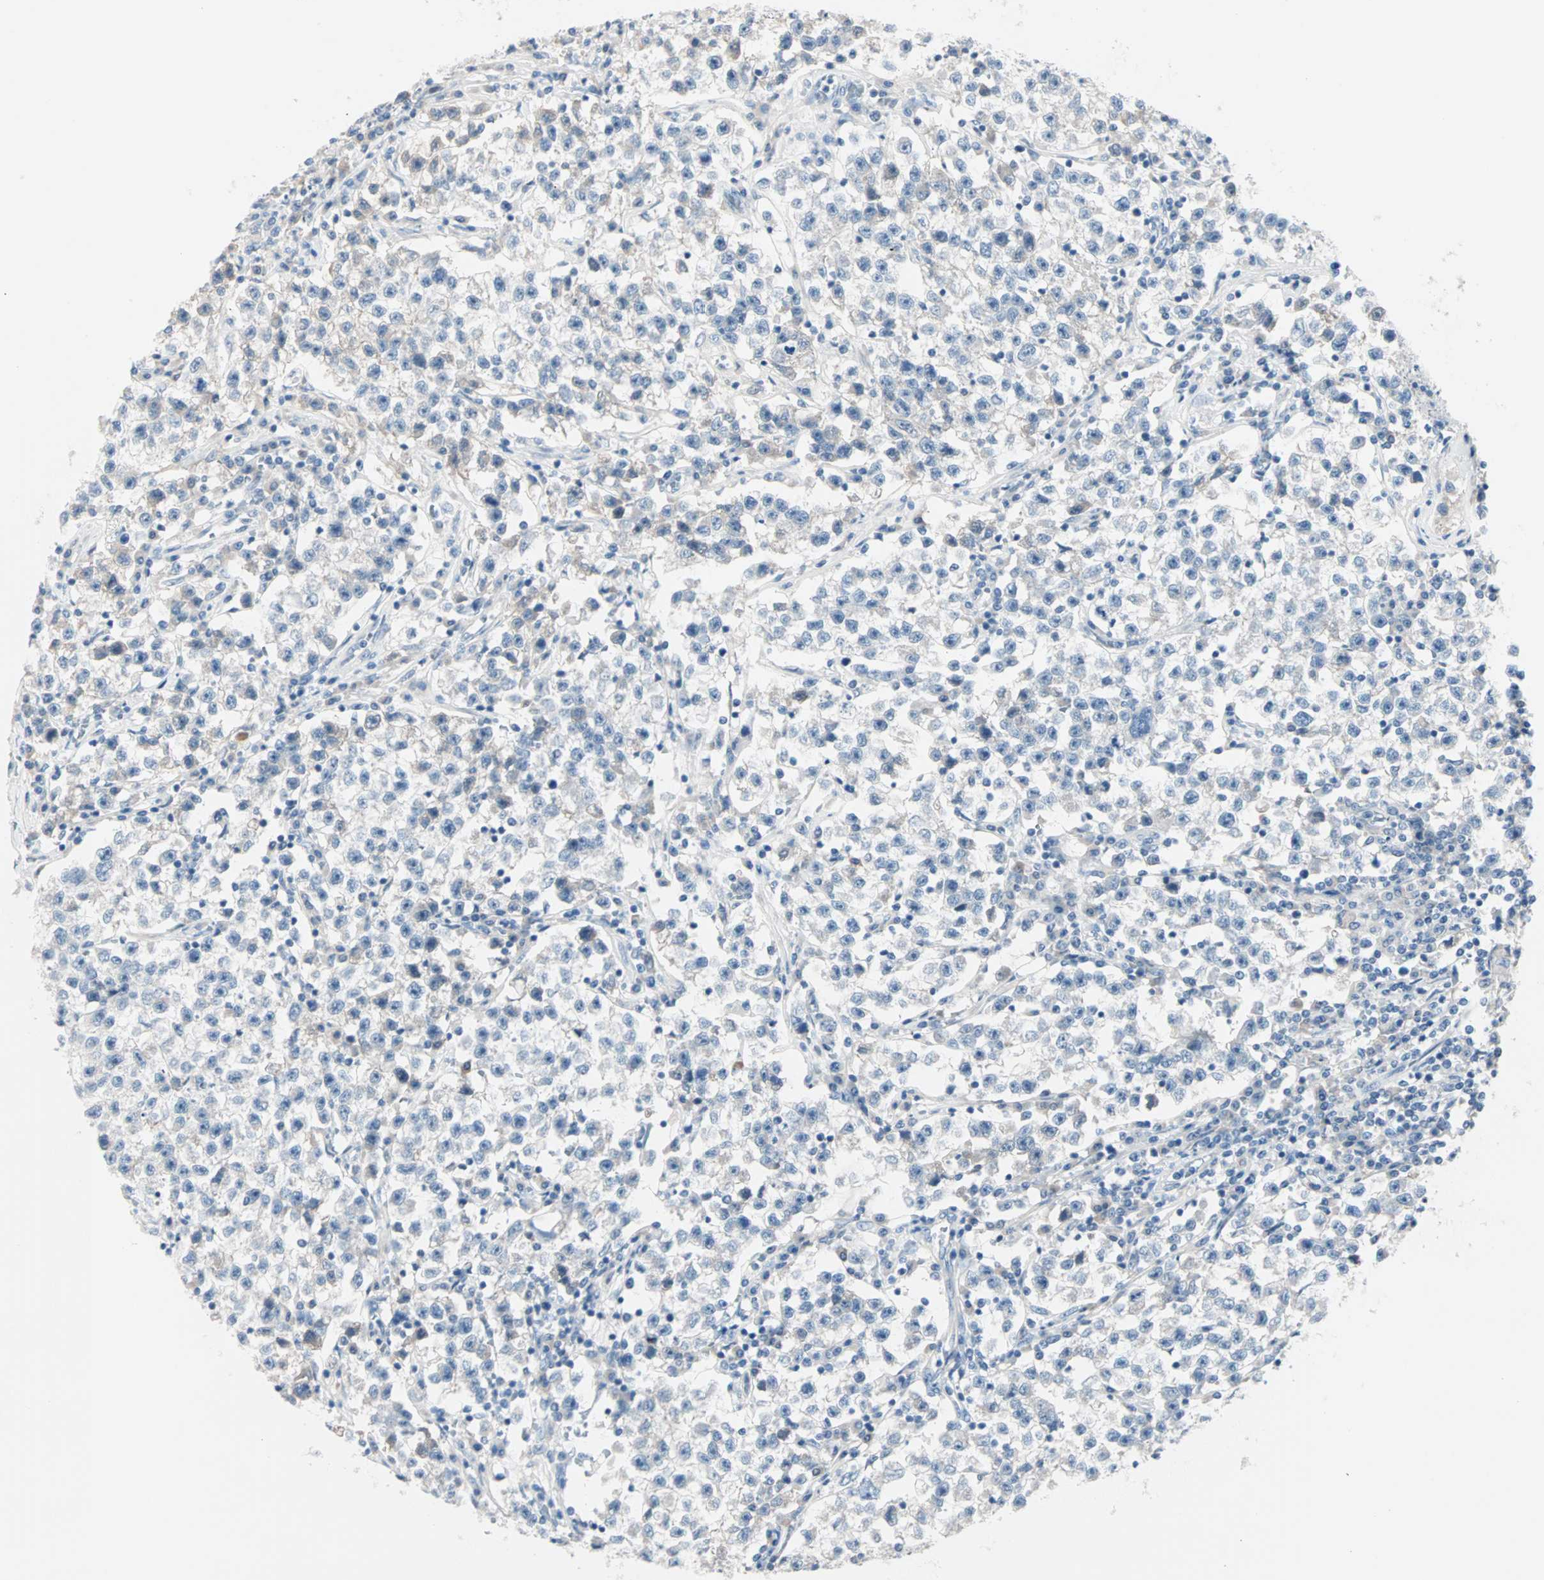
{"staining": {"intensity": "negative", "quantity": "none", "location": "none"}, "tissue": "testis cancer", "cell_type": "Tumor cells", "image_type": "cancer", "snomed": [{"axis": "morphology", "description": "Seminoma, NOS"}, {"axis": "topography", "description": "Testis"}], "caption": "DAB (3,3'-diaminobenzidine) immunohistochemical staining of human testis cancer displays no significant staining in tumor cells.", "gene": "NEFH", "patient": {"sex": "male", "age": 22}}